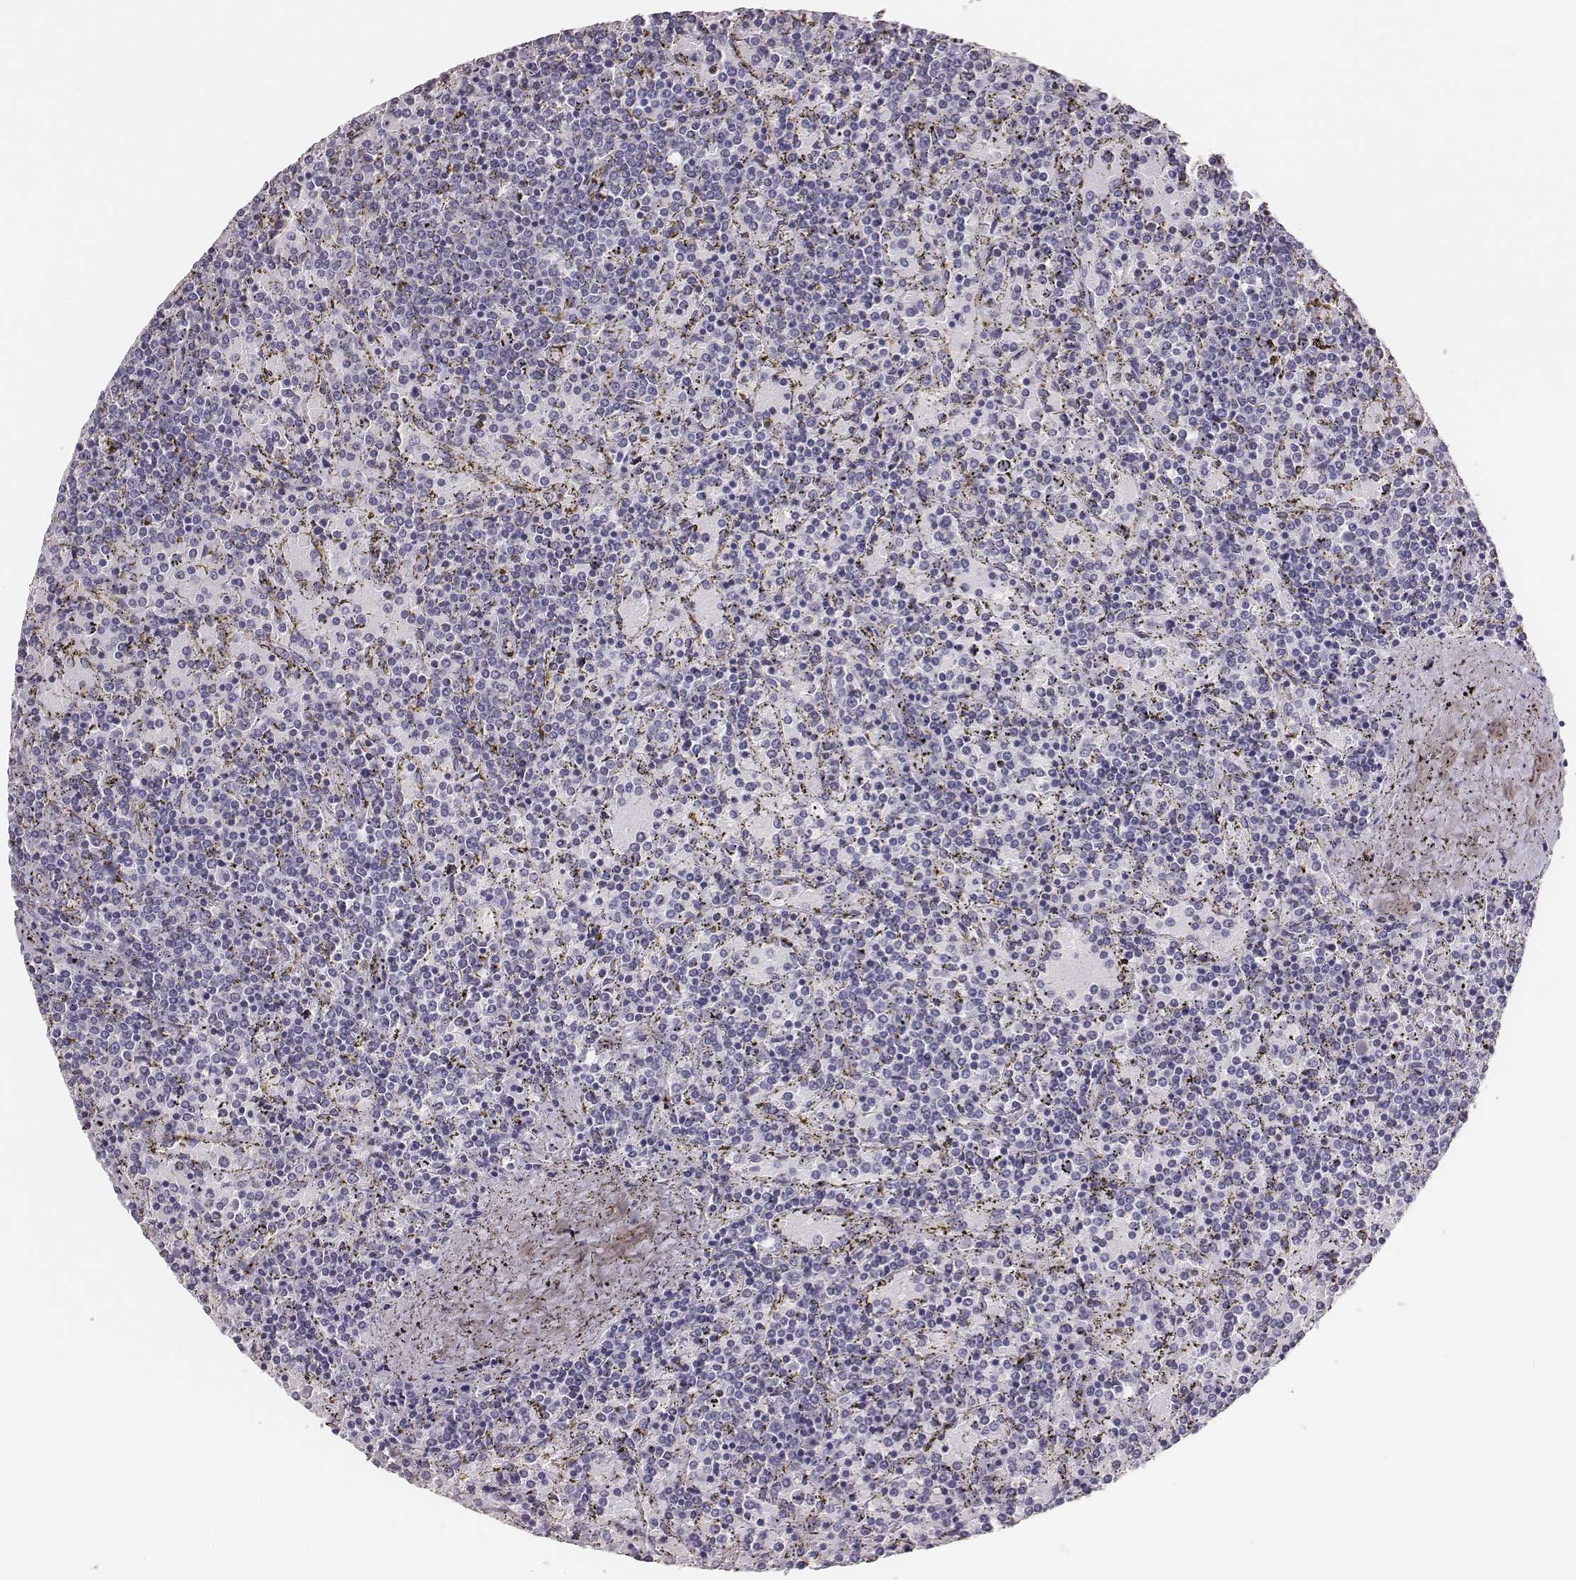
{"staining": {"intensity": "negative", "quantity": "none", "location": "none"}, "tissue": "lymphoma", "cell_type": "Tumor cells", "image_type": "cancer", "snomed": [{"axis": "morphology", "description": "Malignant lymphoma, non-Hodgkin's type, Low grade"}, {"axis": "topography", "description": "Spleen"}], "caption": "Histopathology image shows no significant protein staining in tumor cells of lymphoma.", "gene": "H1-6", "patient": {"sex": "female", "age": 77}}